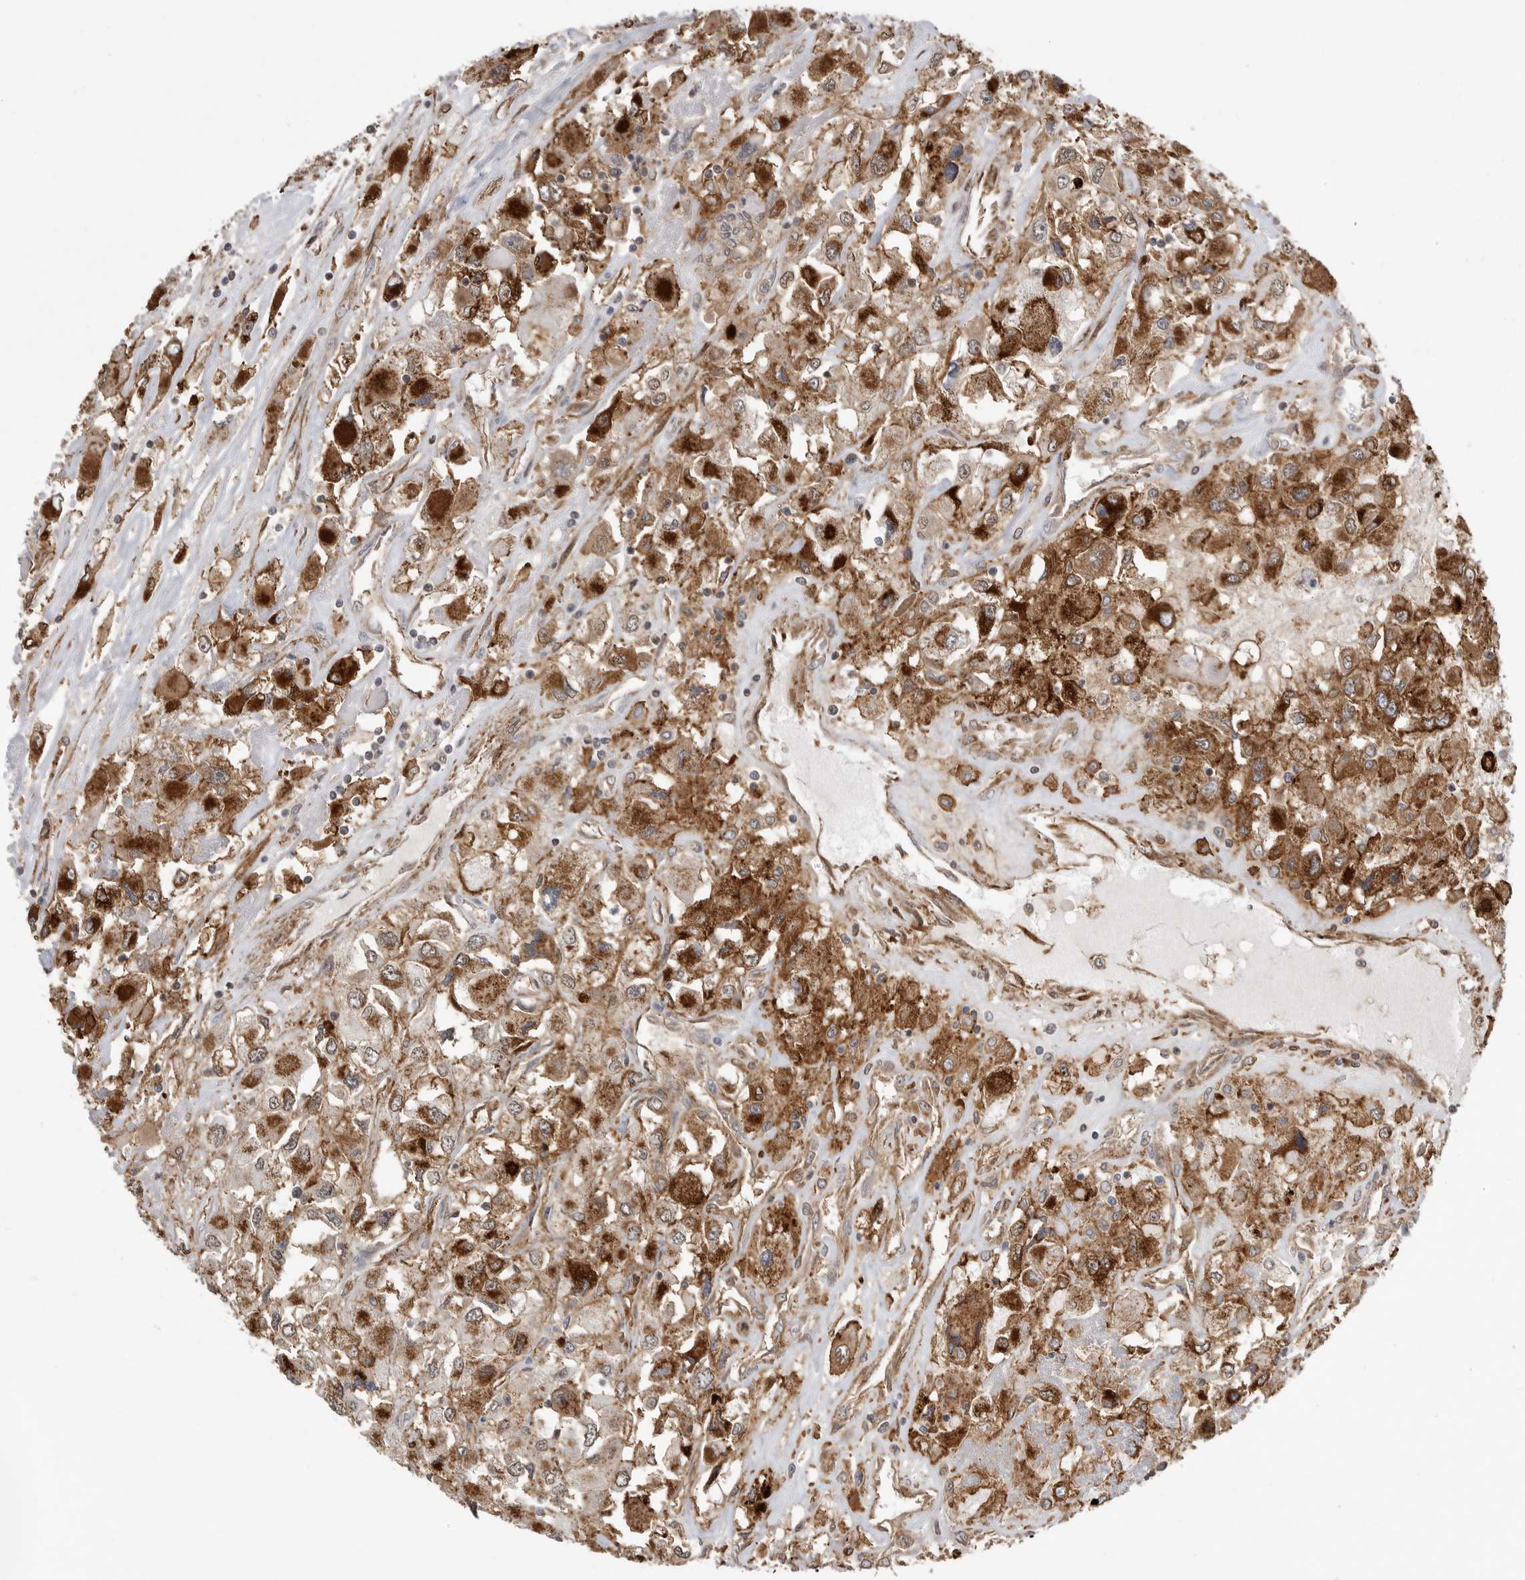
{"staining": {"intensity": "strong", "quantity": ">75%", "location": "cytoplasmic/membranous"}, "tissue": "renal cancer", "cell_type": "Tumor cells", "image_type": "cancer", "snomed": [{"axis": "morphology", "description": "Adenocarcinoma, NOS"}, {"axis": "topography", "description": "Kidney"}], "caption": "Adenocarcinoma (renal) stained with immunohistochemistry exhibits strong cytoplasmic/membranous expression in approximately >75% of tumor cells.", "gene": "NECTIN1", "patient": {"sex": "female", "age": 52}}